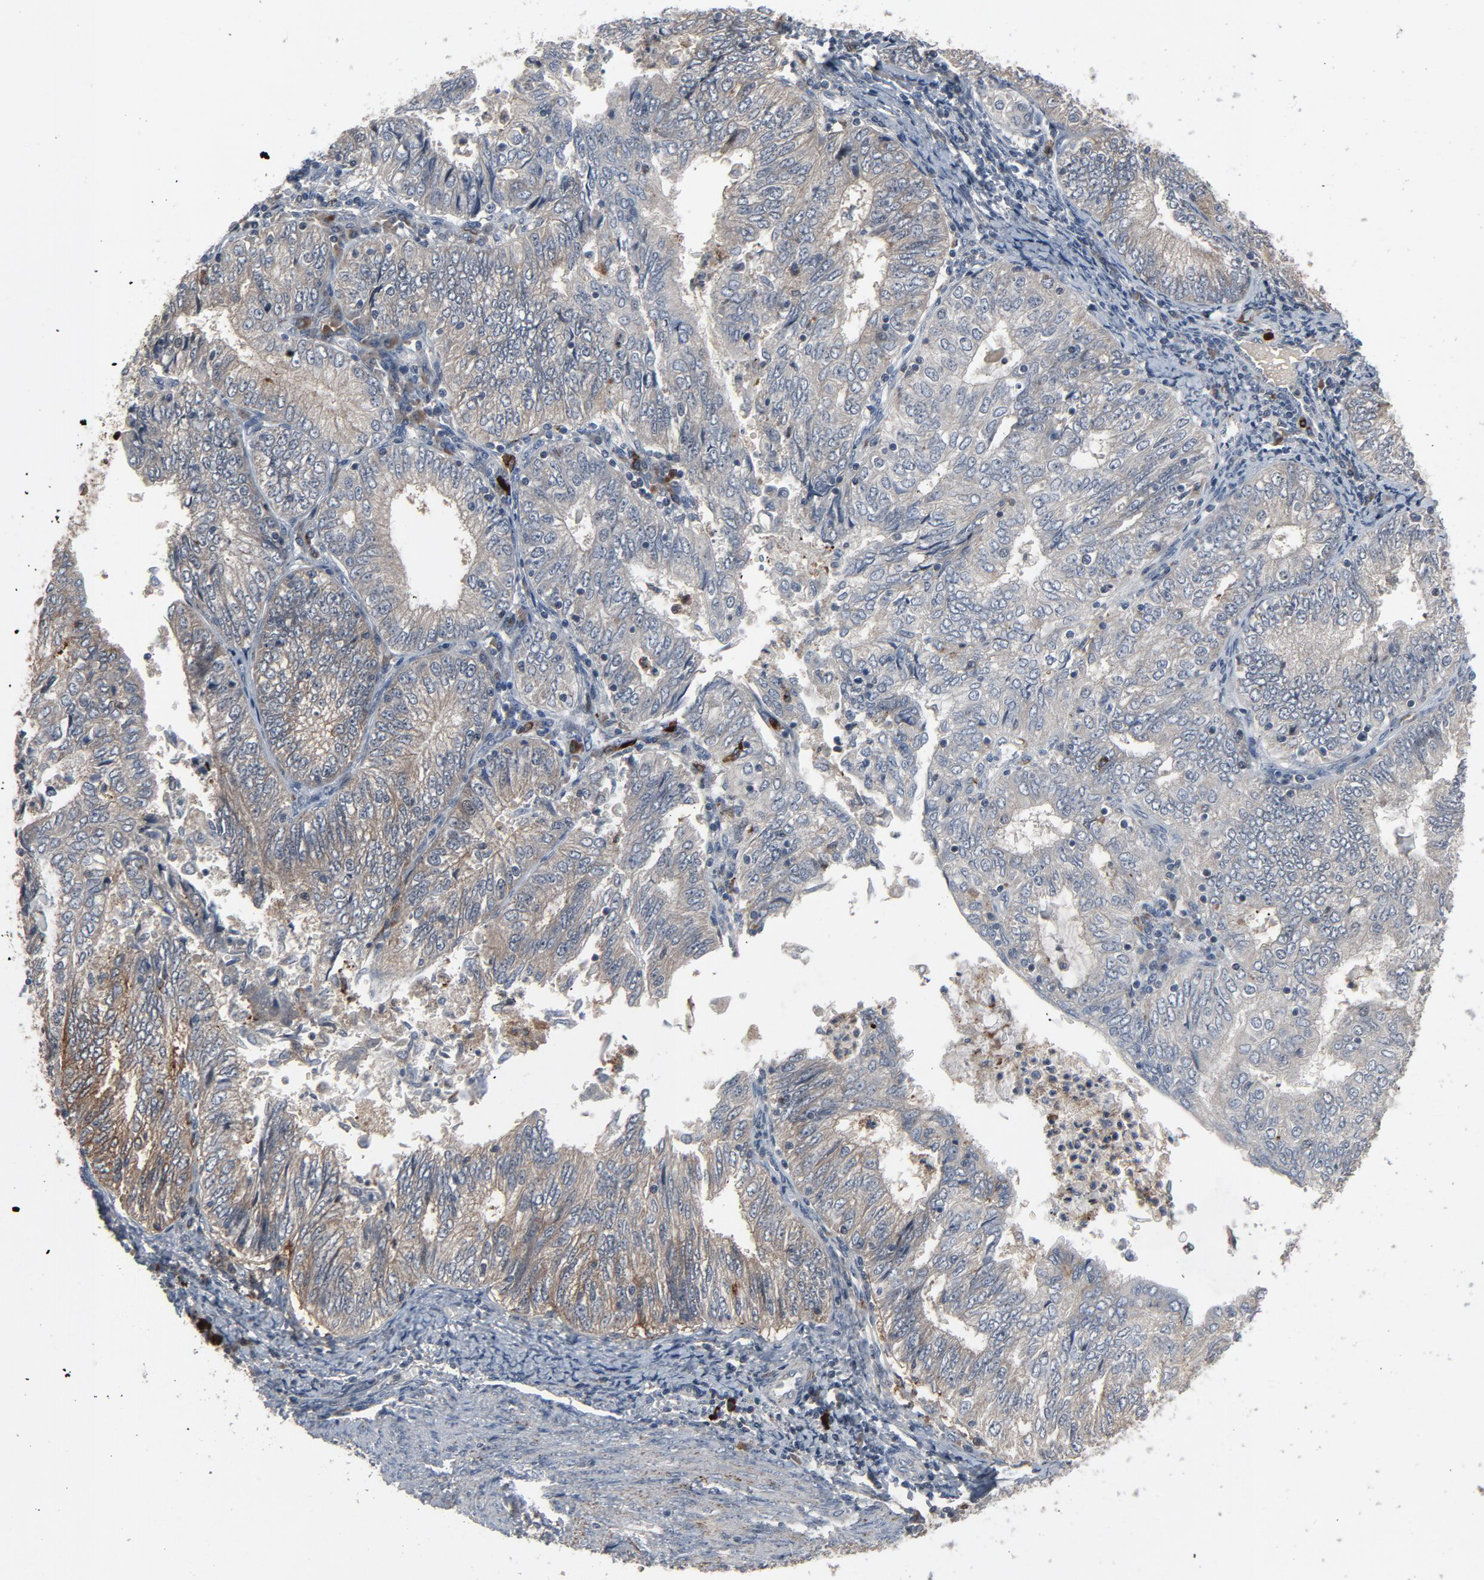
{"staining": {"intensity": "negative", "quantity": "none", "location": "none"}, "tissue": "endometrial cancer", "cell_type": "Tumor cells", "image_type": "cancer", "snomed": [{"axis": "morphology", "description": "Adenocarcinoma, NOS"}, {"axis": "topography", "description": "Endometrium"}], "caption": "Tumor cells are negative for protein expression in human endometrial cancer.", "gene": "PDZD4", "patient": {"sex": "female", "age": 69}}